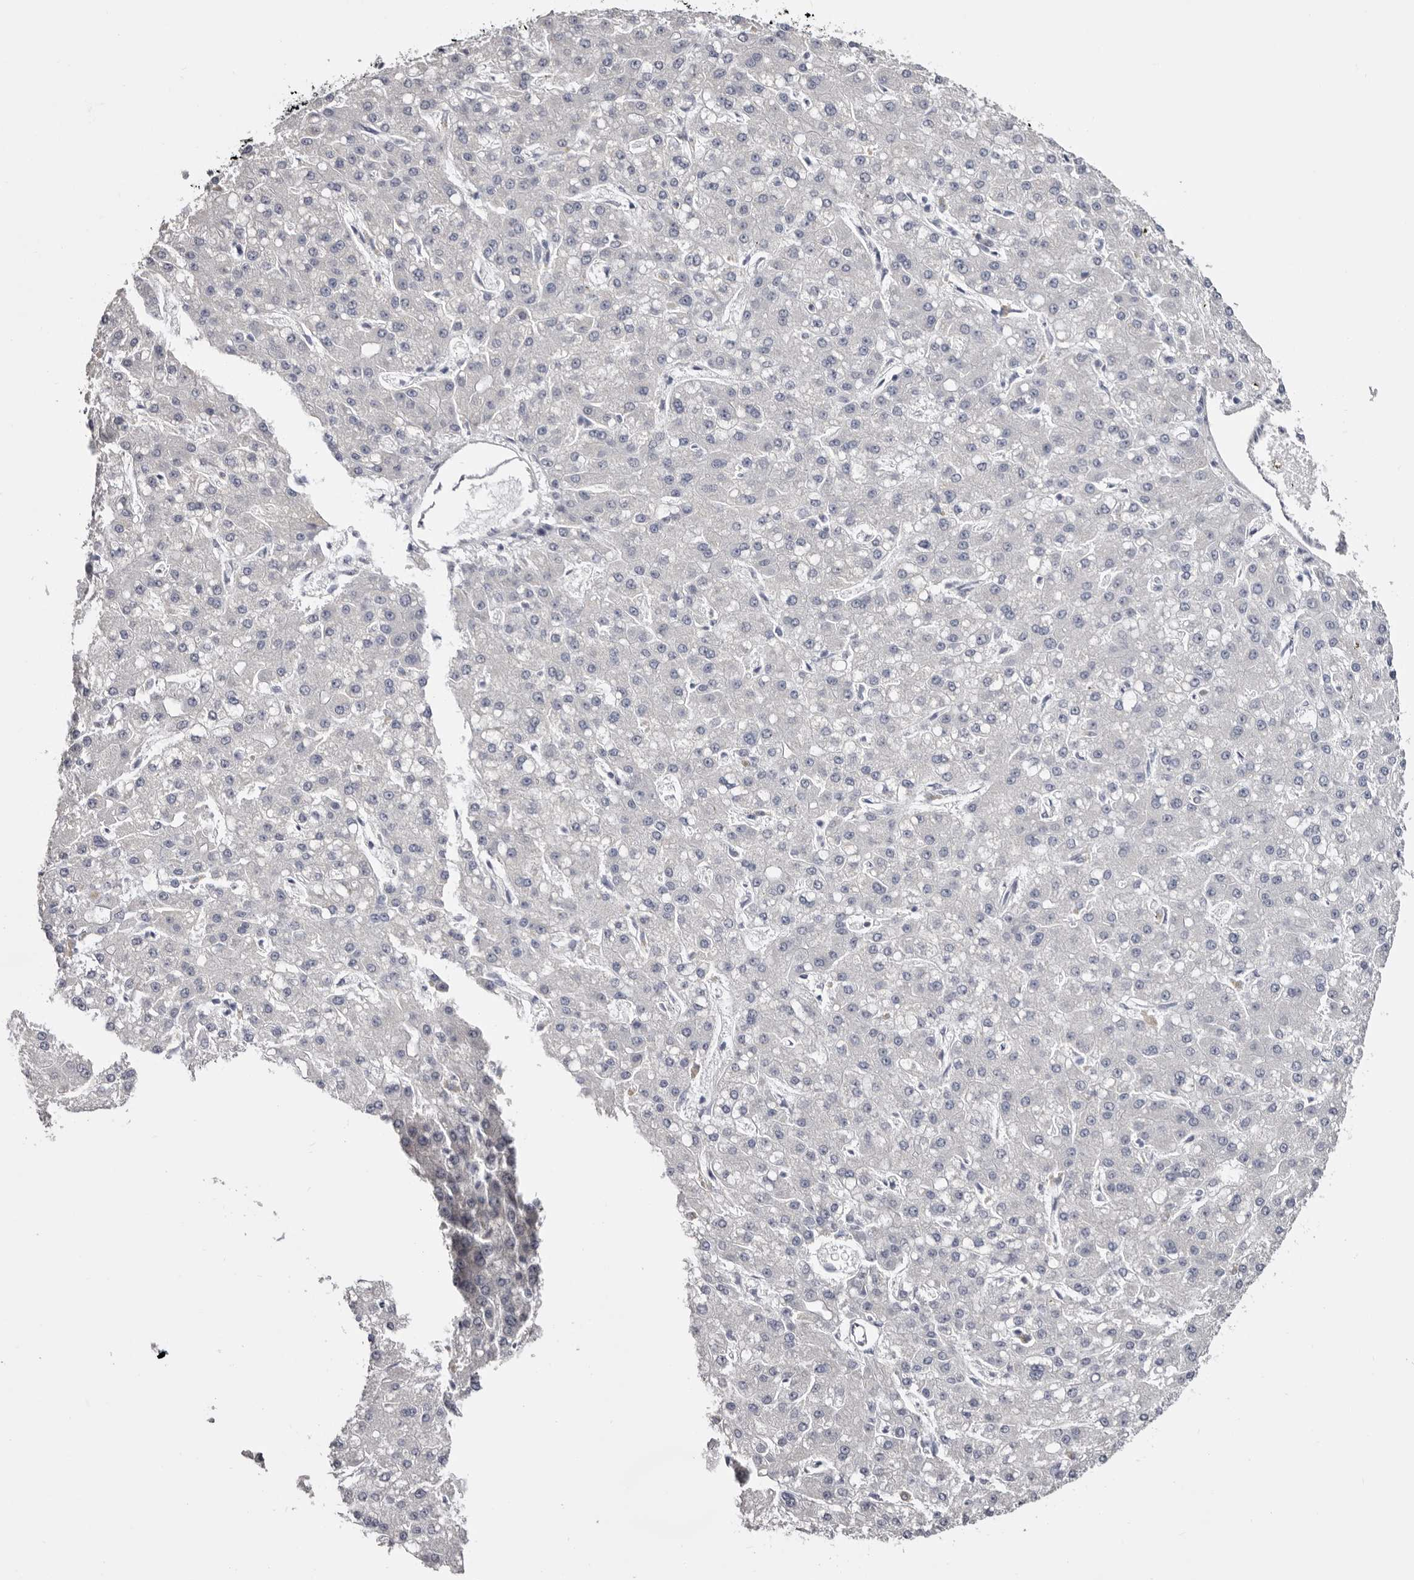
{"staining": {"intensity": "negative", "quantity": "none", "location": "none"}, "tissue": "liver cancer", "cell_type": "Tumor cells", "image_type": "cancer", "snomed": [{"axis": "morphology", "description": "Carcinoma, Hepatocellular, NOS"}, {"axis": "topography", "description": "Liver"}], "caption": "Micrograph shows no significant protein staining in tumor cells of liver hepatocellular carcinoma.", "gene": "CASQ1", "patient": {"sex": "male", "age": 67}}